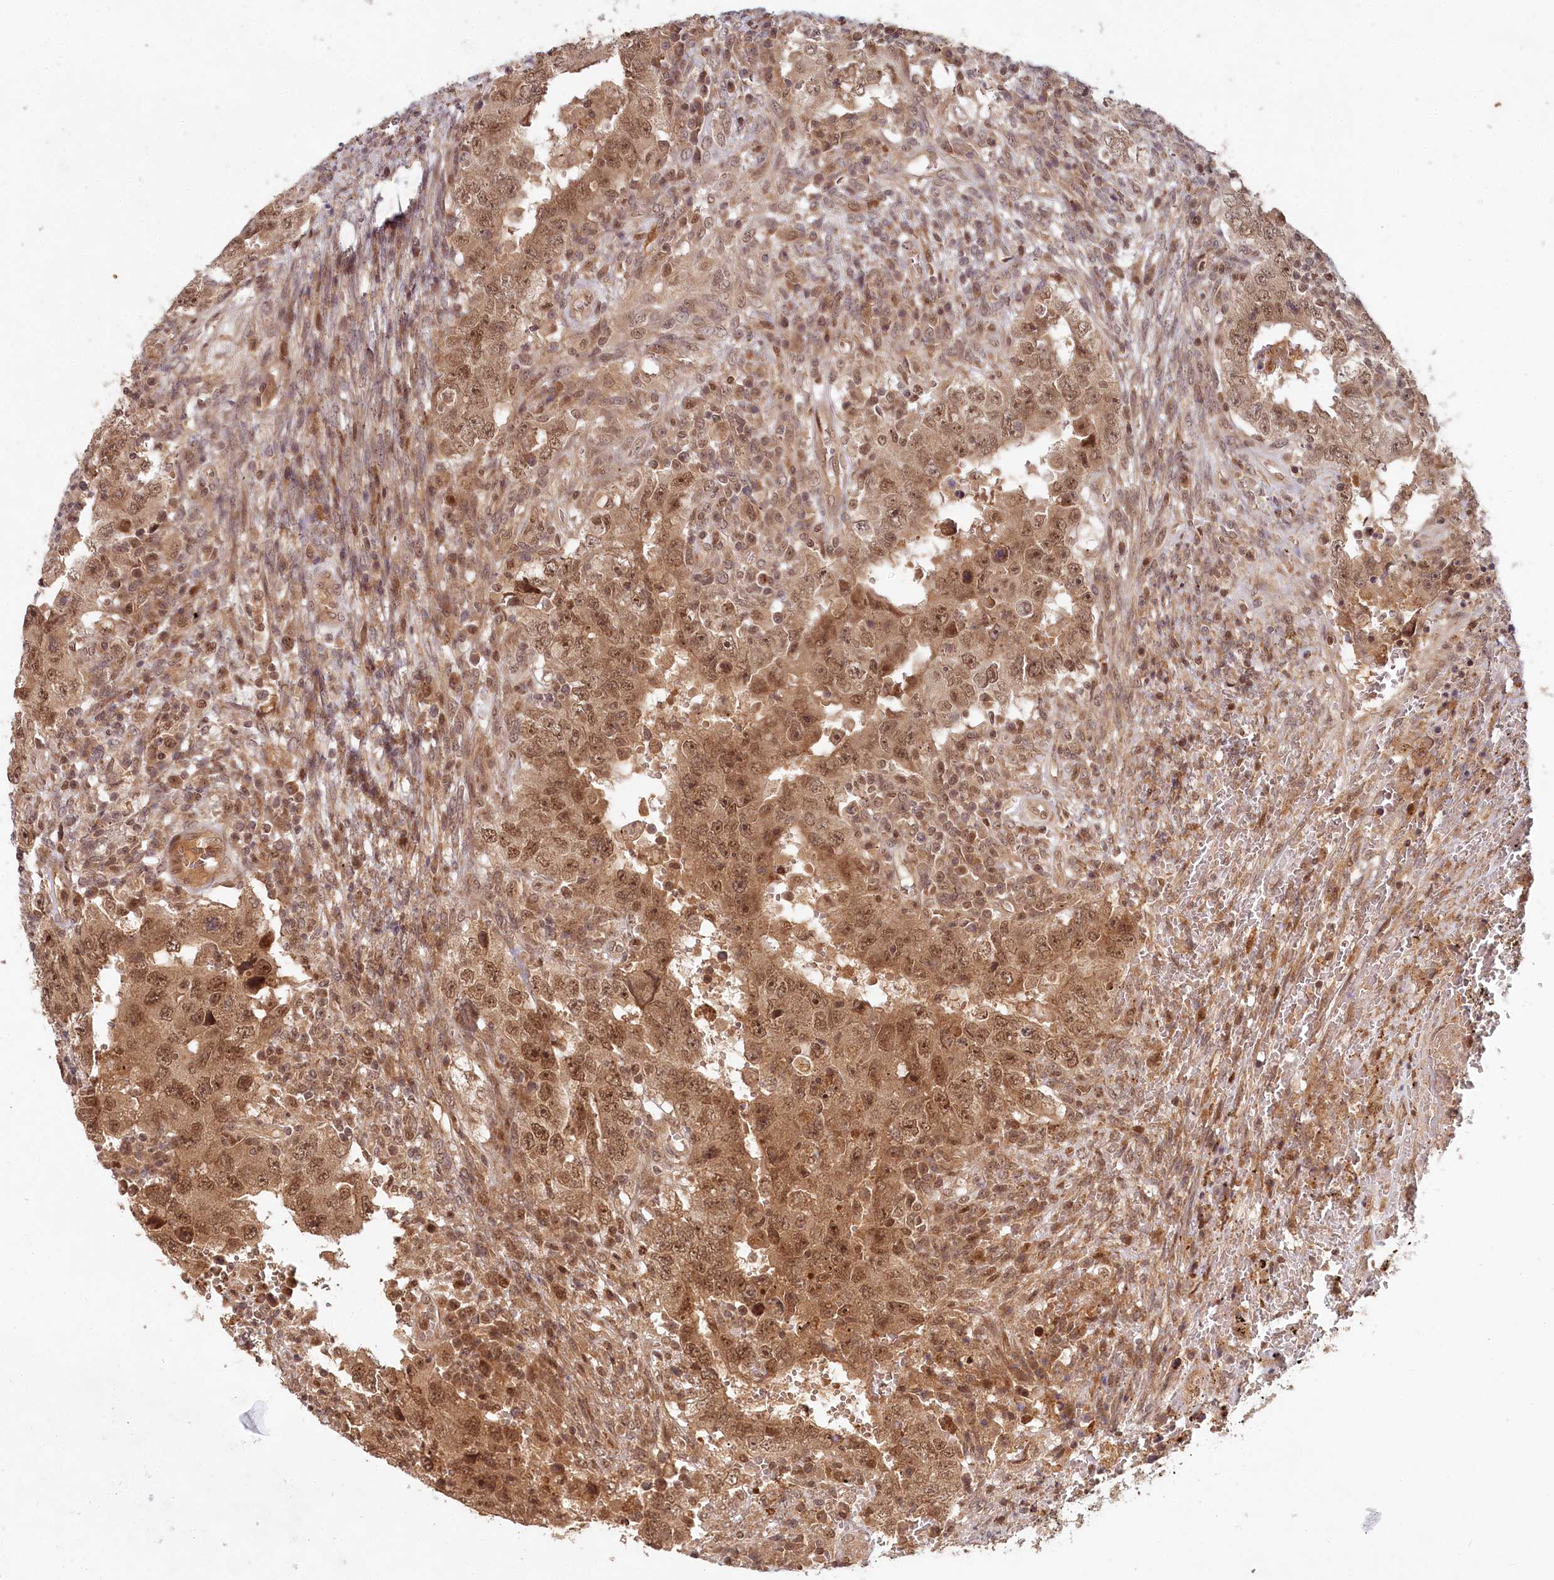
{"staining": {"intensity": "moderate", "quantity": ">75%", "location": "cytoplasmic/membranous,nuclear"}, "tissue": "testis cancer", "cell_type": "Tumor cells", "image_type": "cancer", "snomed": [{"axis": "morphology", "description": "Carcinoma, Embryonal, NOS"}, {"axis": "topography", "description": "Testis"}], "caption": "Human testis cancer (embryonal carcinoma) stained with a brown dye exhibits moderate cytoplasmic/membranous and nuclear positive positivity in approximately >75% of tumor cells.", "gene": "WAPL", "patient": {"sex": "male", "age": 26}}